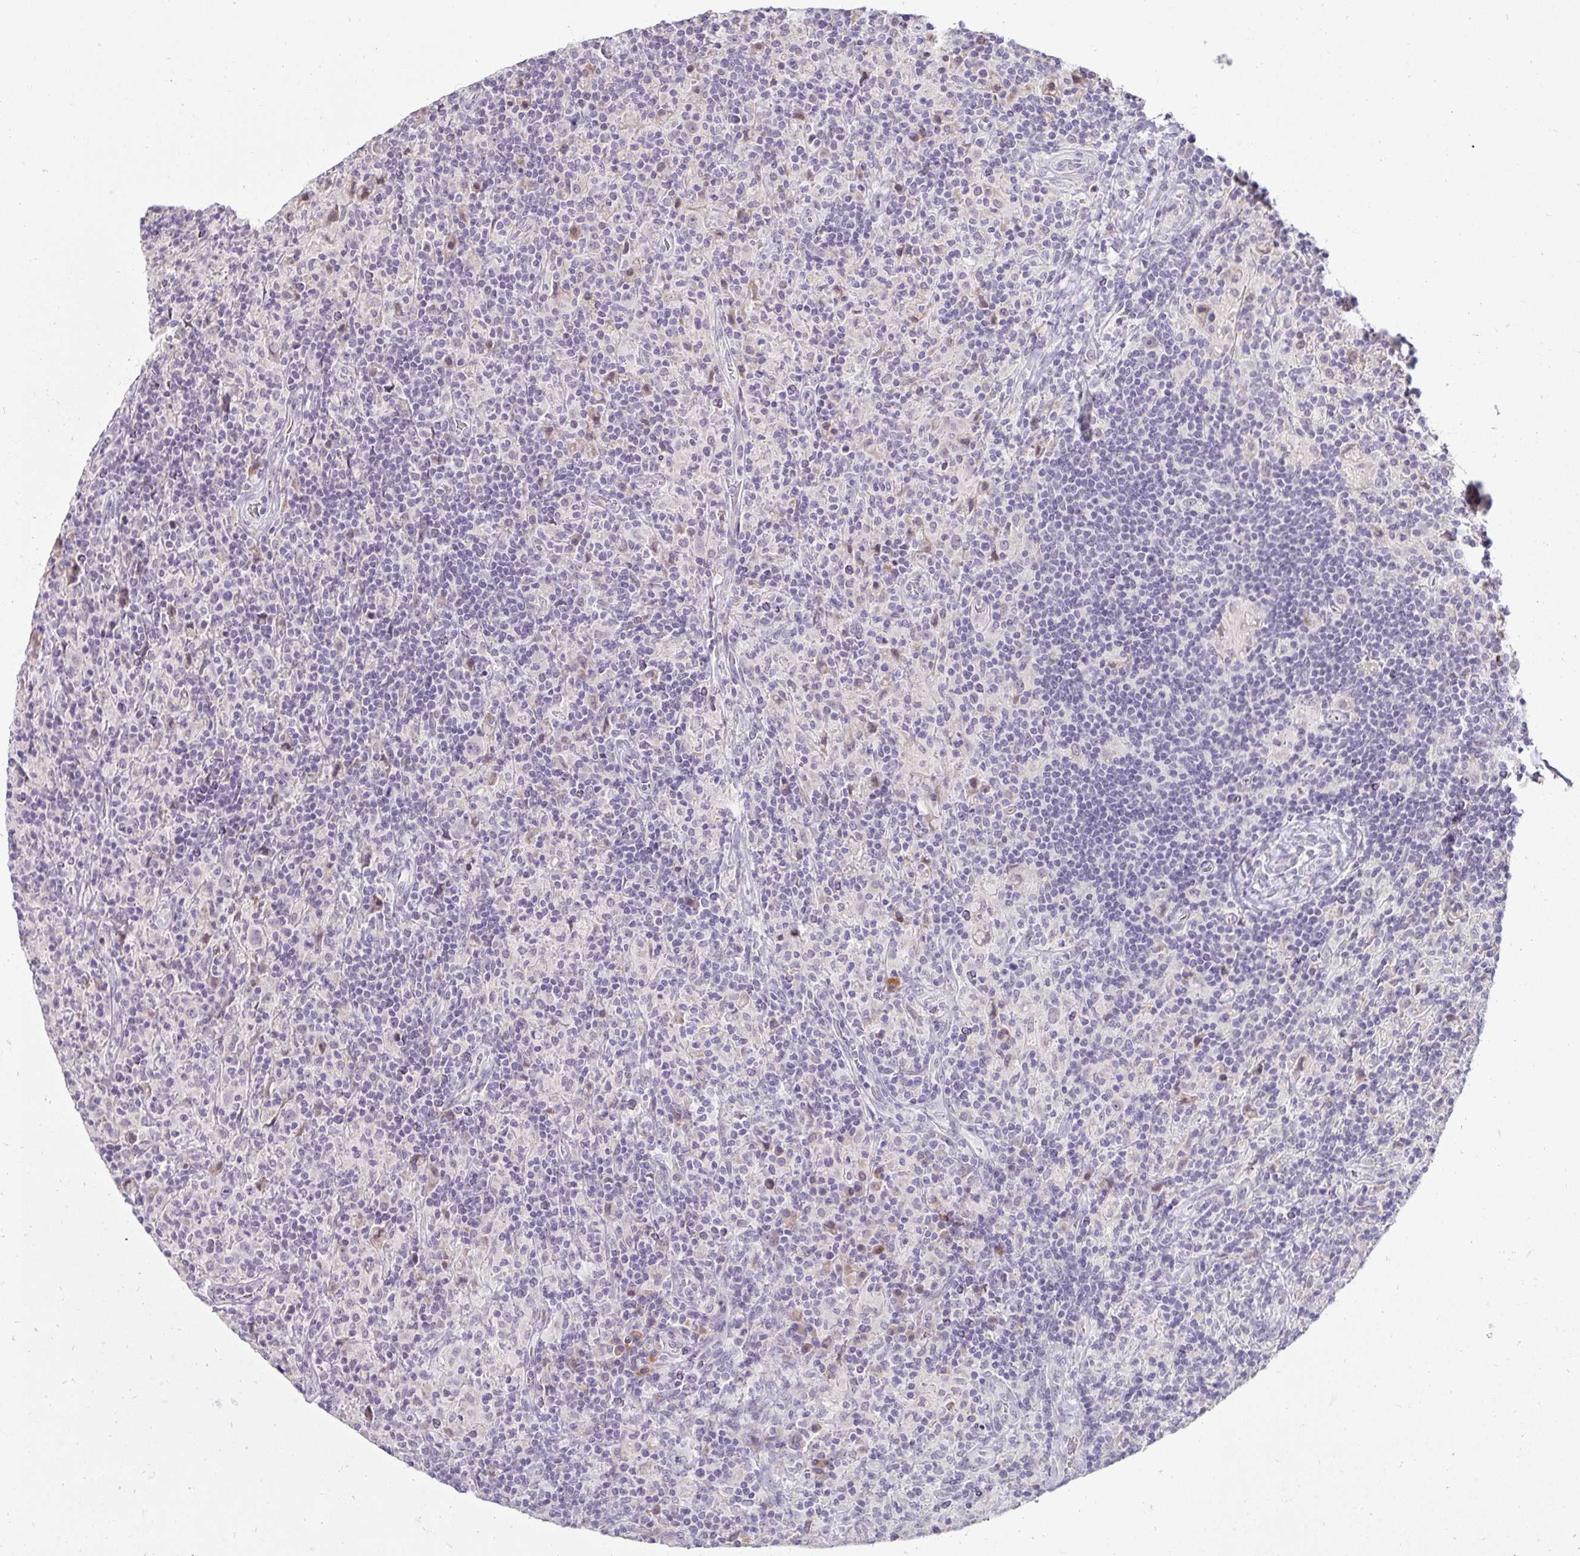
{"staining": {"intensity": "negative", "quantity": "none", "location": "none"}, "tissue": "lymphoma", "cell_type": "Tumor cells", "image_type": "cancer", "snomed": [{"axis": "morphology", "description": "Hodgkin's disease, NOS"}, {"axis": "topography", "description": "Lymph node"}], "caption": "High power microscopy histopathology image of an IHC micrograph of Hodgkin's disease, revealing no significant expression in tumor cells. (DAB immunohistochemistry (IHC) visualized using brightfield microscopy, high magnification).", "gene": "DDN", "patient": {"sex": "male", "age": 70}}